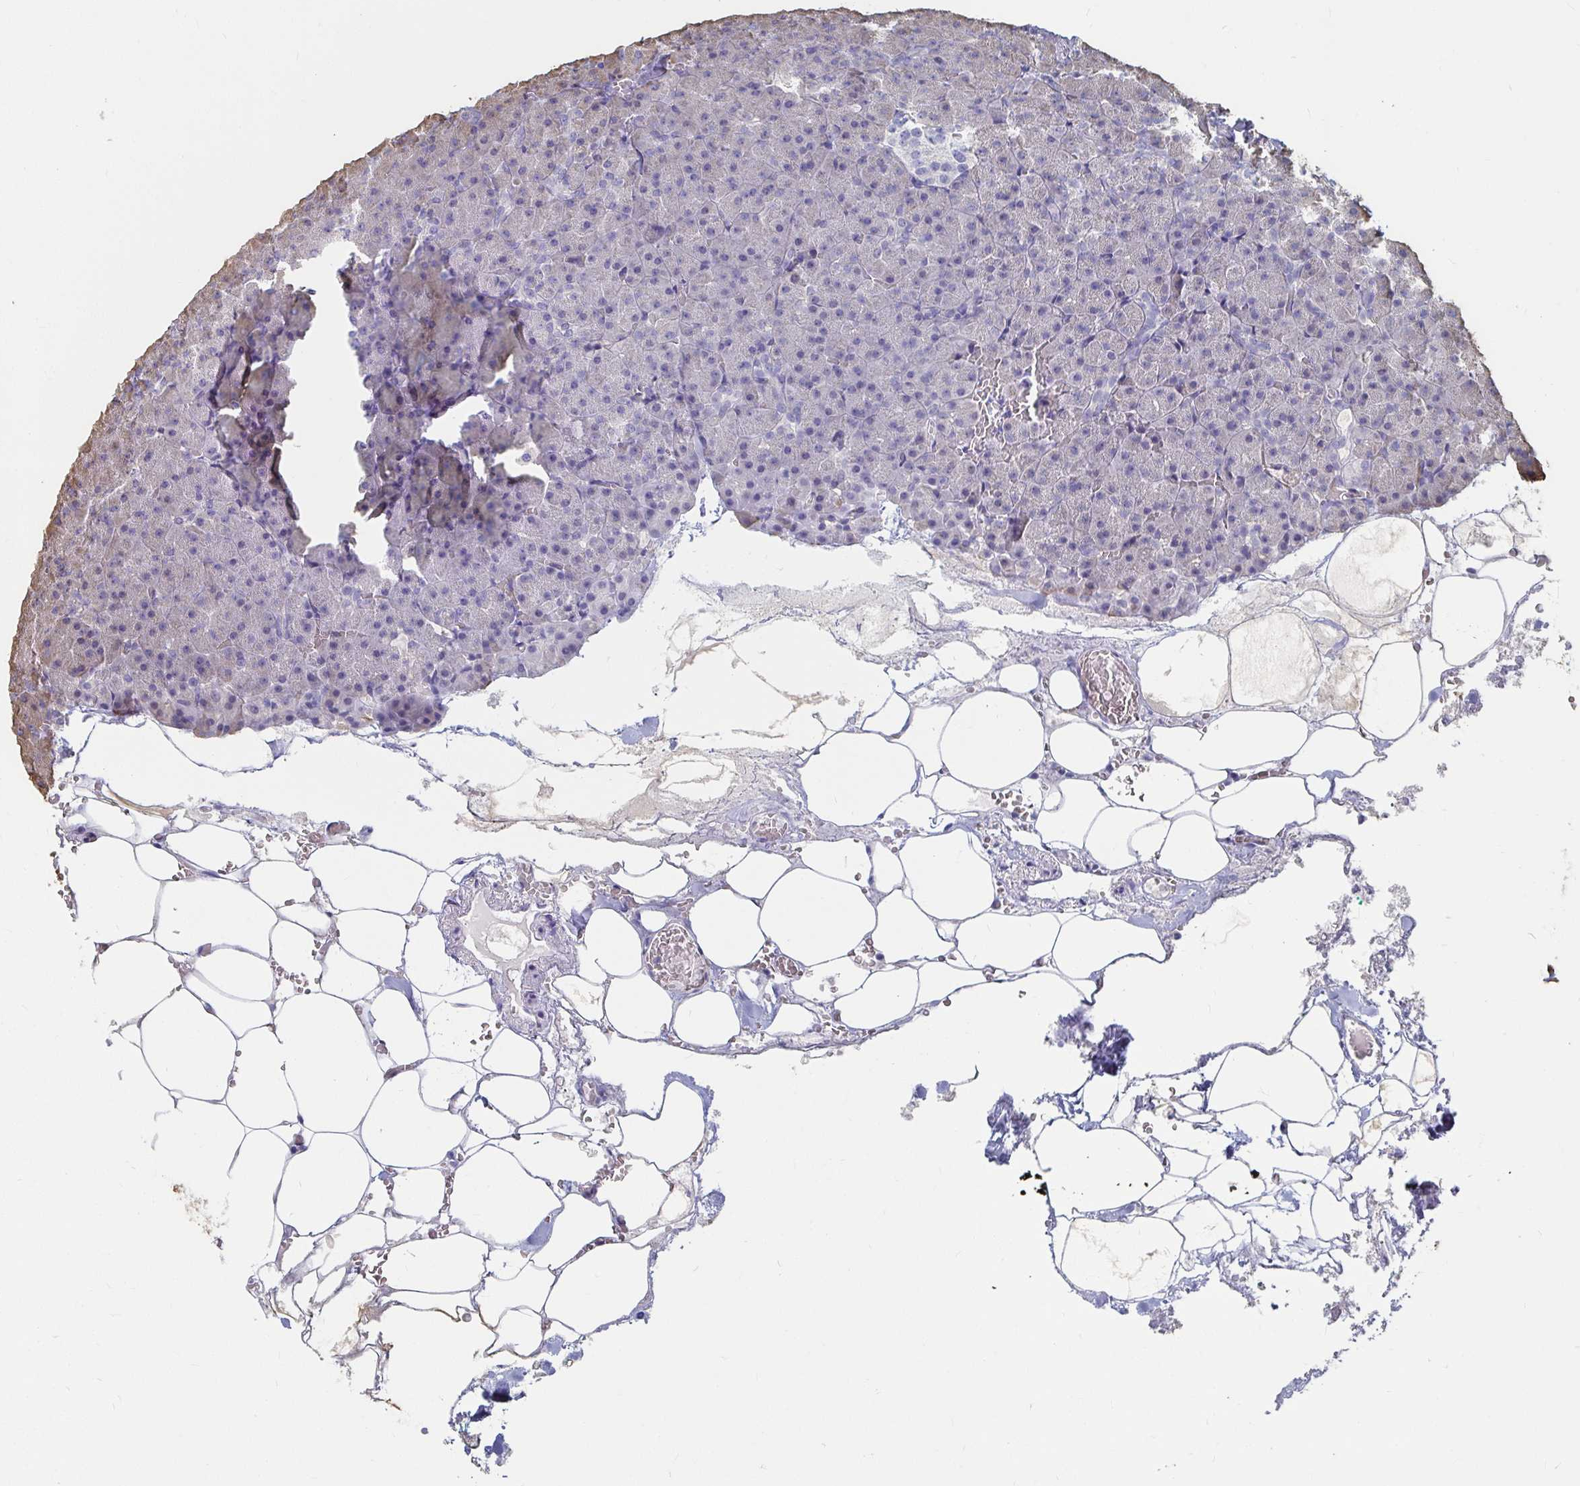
{"staining": {"intensity": "moderate", "quantity": "<25%", "location": "cytoplasmic/membranous"}, "tissue": "pancreas", "cell_type": "Exocrine glandular cells", "image_type": "normal", "snomed": [{"axis": "morphology", "description": "Normal tissue, NOS"}, {"axis": "topography", "description": "Pancreas"}], "caption": "Immunohistochemical staining of unremarkable pancreas reveals <25% levels of moderate cytoplasmic/membranous protein staining in approximately <25% of exocrine glandular cells. The protein of interest is shown in brown color, while the nuclei are stained blue.", "gene": "CA9", "patient": {"sex": "female", "age": 74}}